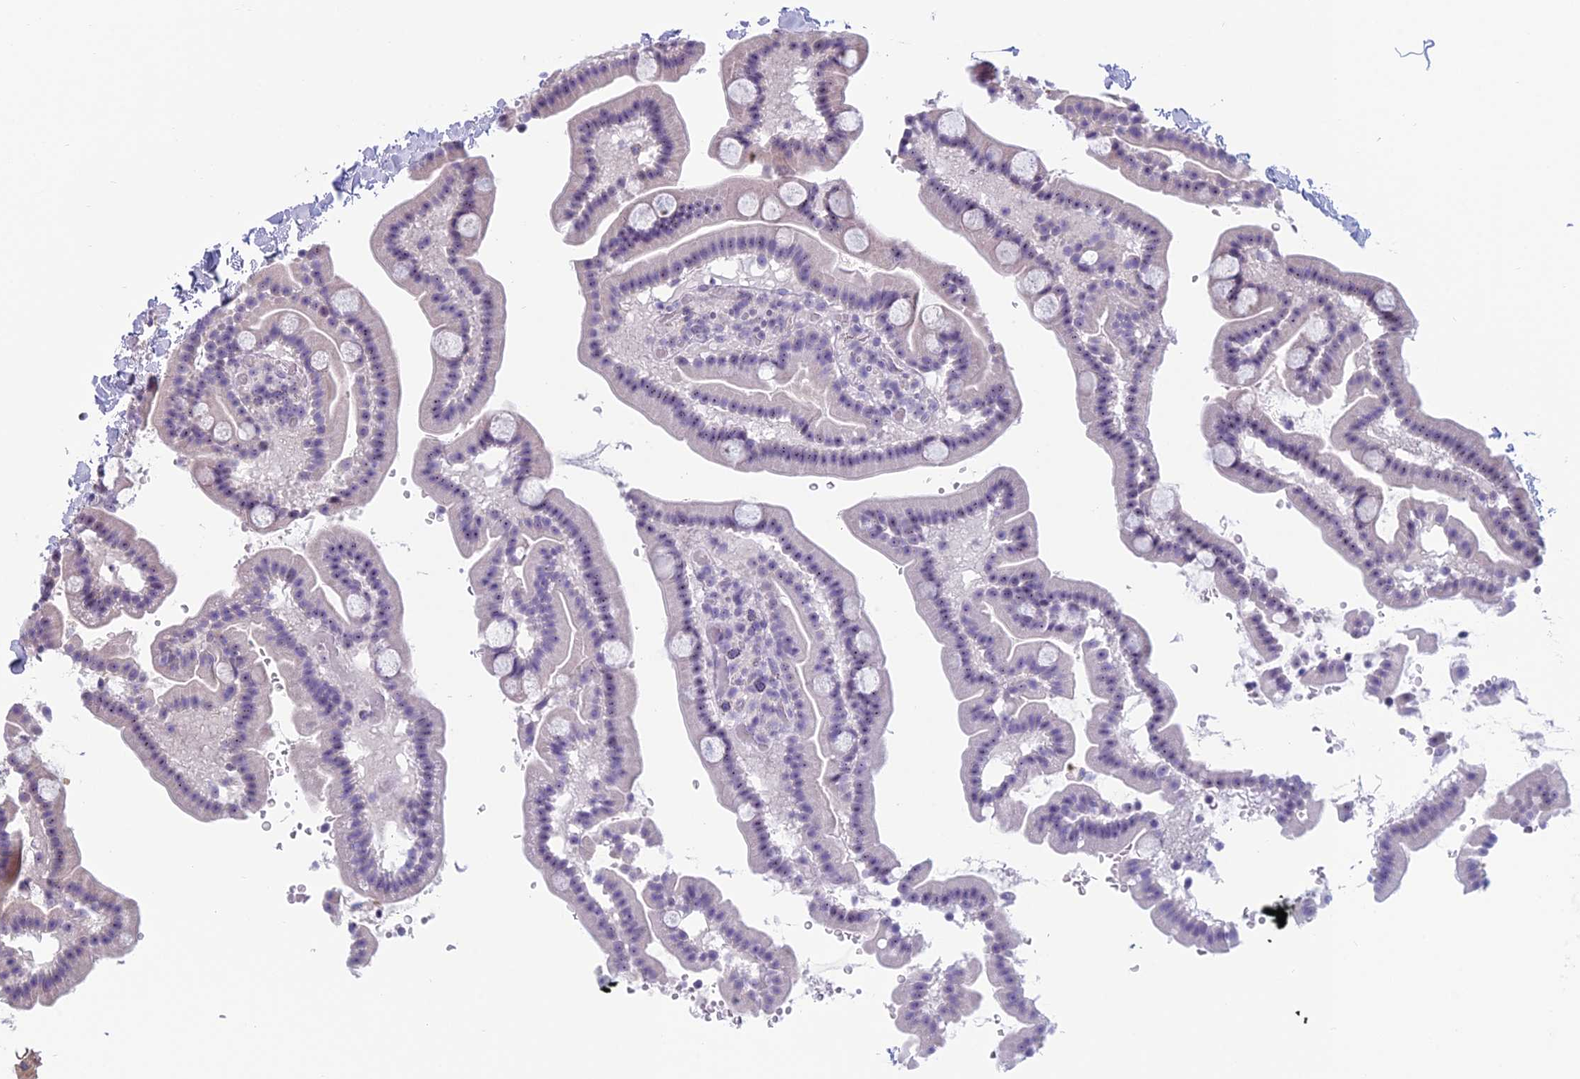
{"staining": {"intensity": "negative", "quantity": "none", "location": "none"}, "tissue": "duodenum", "cell_type": "Glandular cells", "image_type": "normal", "snomed": [{"axis": "morphology", "description": "Normal tissue, NOS"}, {"axis": "topography", "description": "Duodenum"}], "caption": "Immunohistochemistry histopathology image of benign duodenum stained for a protein (brown), which demonstrates no positivity in glandular cells.", "gene": "NOC2L", "patient": {"sex": "male", "age": 55}}